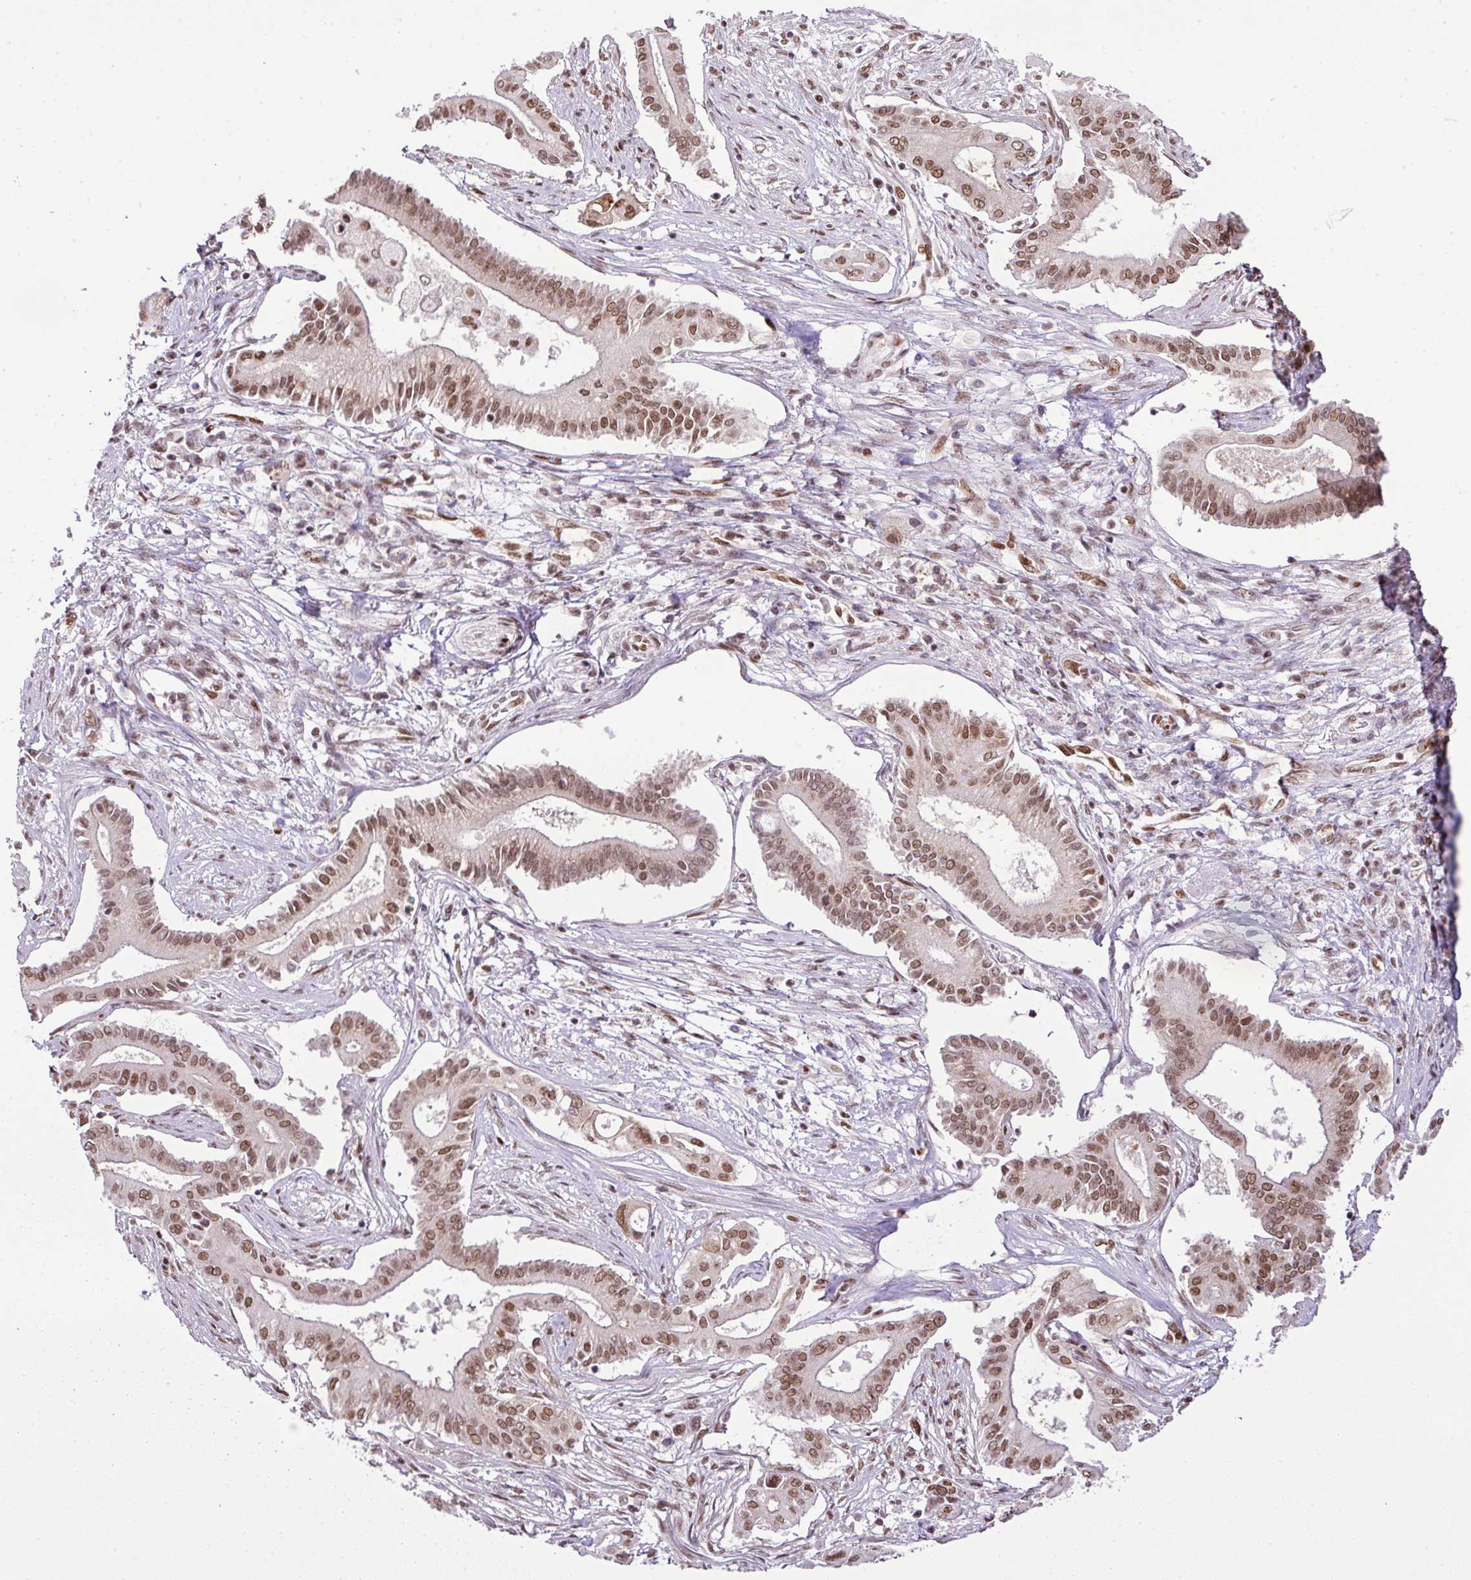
{"staining": {"intensity": "moderate", "quantity": ">75%", "location": "nuclear"}, "tissue": "pancreatic cancer", "cell_type": "Tumor cells", "image_type": "cancer", "snomed": [{"axis": "morphology", "description": "Adenocarcinoma, NOS"}, {"axis": "topography", "description": "Pancreas"}], "caption": "Immunohistochemical staining of human adenocarcinoma (pancreatic) reveals medium levels of moderate nuclear positivity in about >75% of tumor cells. The staining is performed using DAB (3,3'-diaminobenzidine) brown chromogen to label protein expression. The nuclei are counter-stained blue using hematoxylin.", "gene": "PGAP4", "patient": {"sex": "female", "age": 68}}